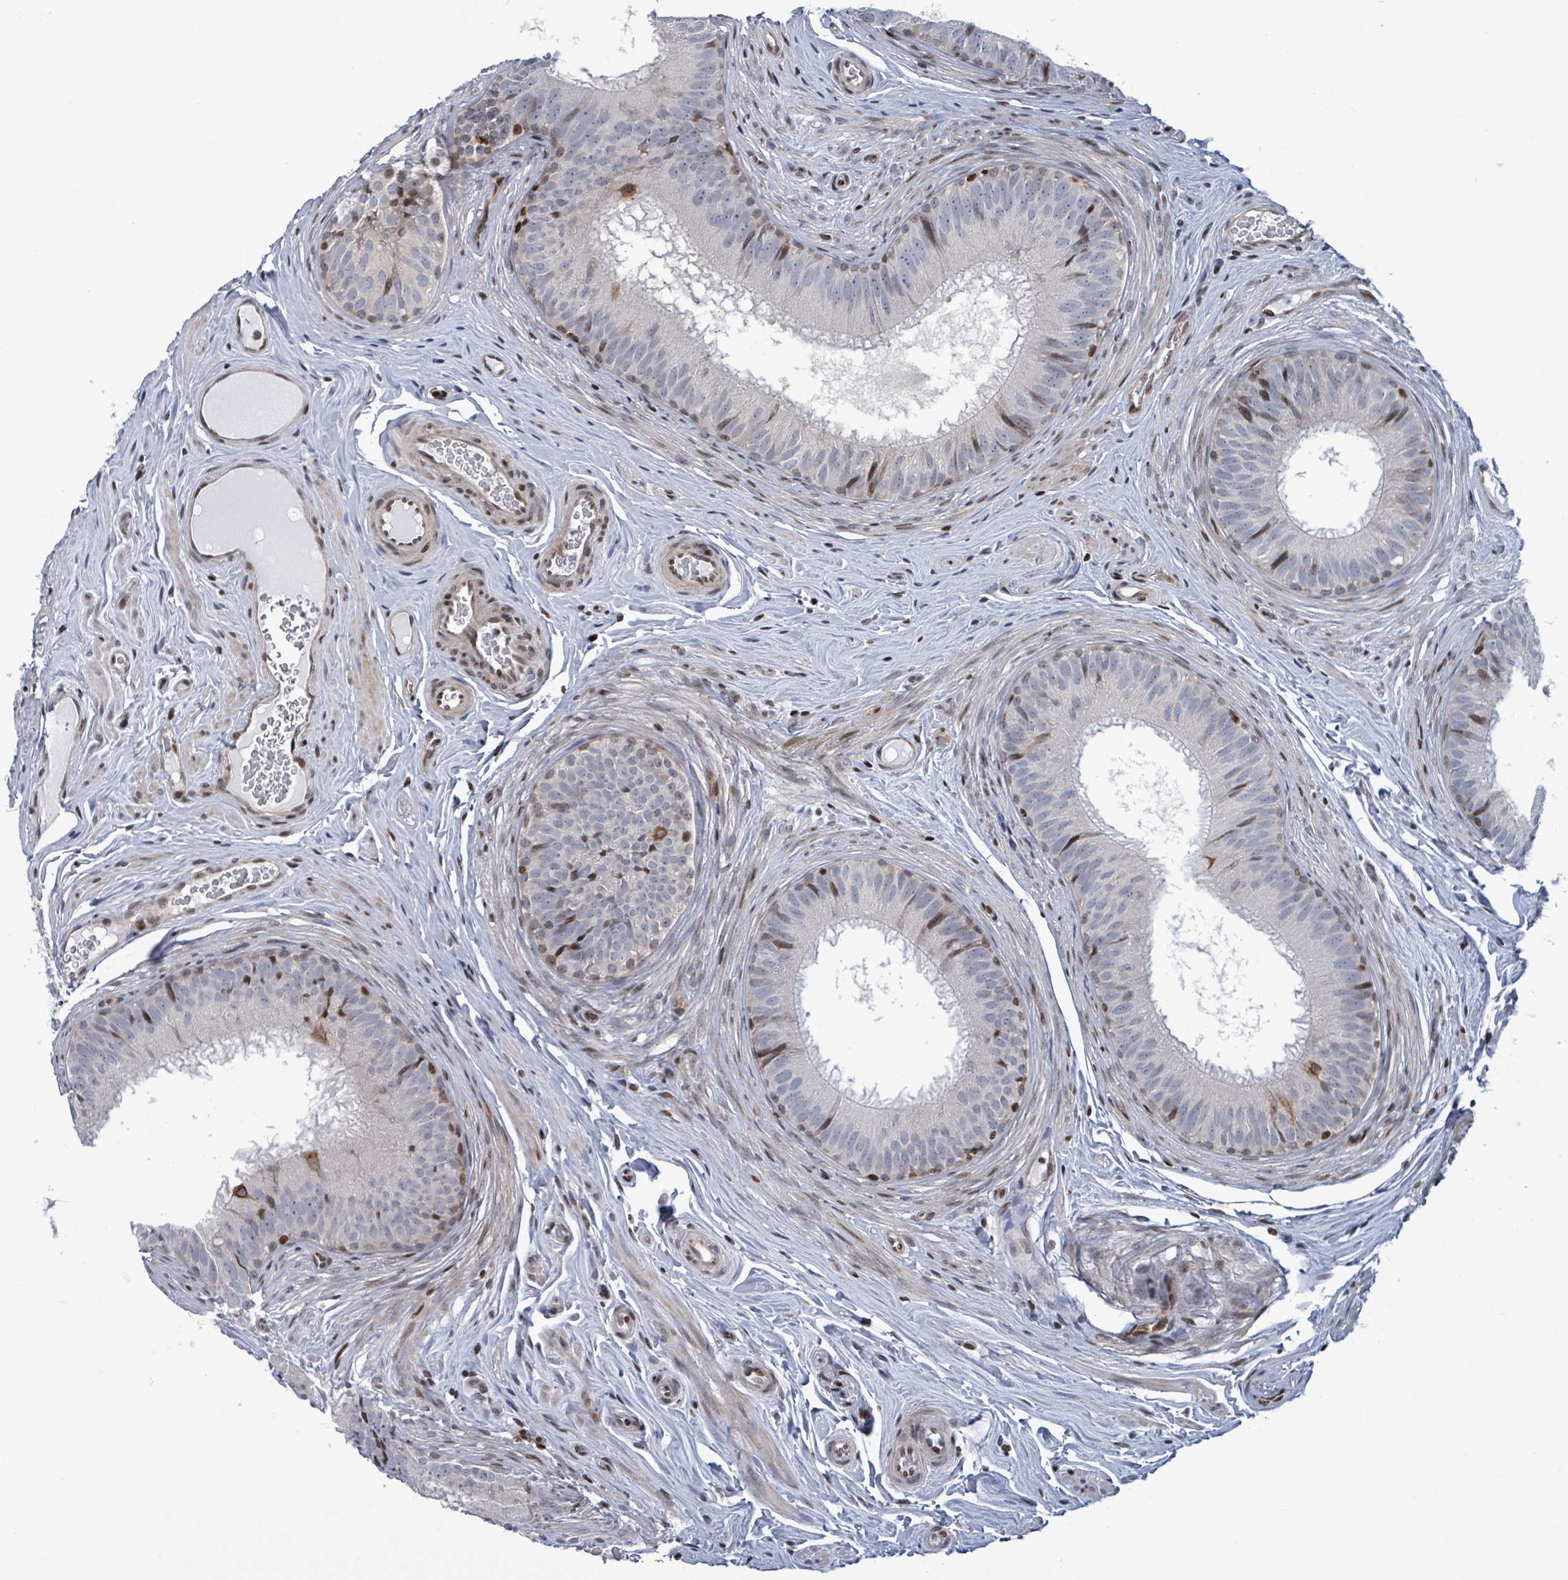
{"staining": {"intensity": "moderate", "quantity": "<25%", "location": "cytoplasmic/membranous,nuclear"}, "tissue": "epididymis", "cell_type": "Glandular cells", "image_type": "normal", "snomed": [{"axis": "morphology", "description": "Normal tissue, NOS"}, {"axis": "topography", "description": "Epididymis, spermatic cord, NOS"}], "caption": "Human epididymis stained with a protein marker shows moderate staining in glandular cells.", "gene": "FNDC4", "patient": {"sex": "male", "age": 25}}